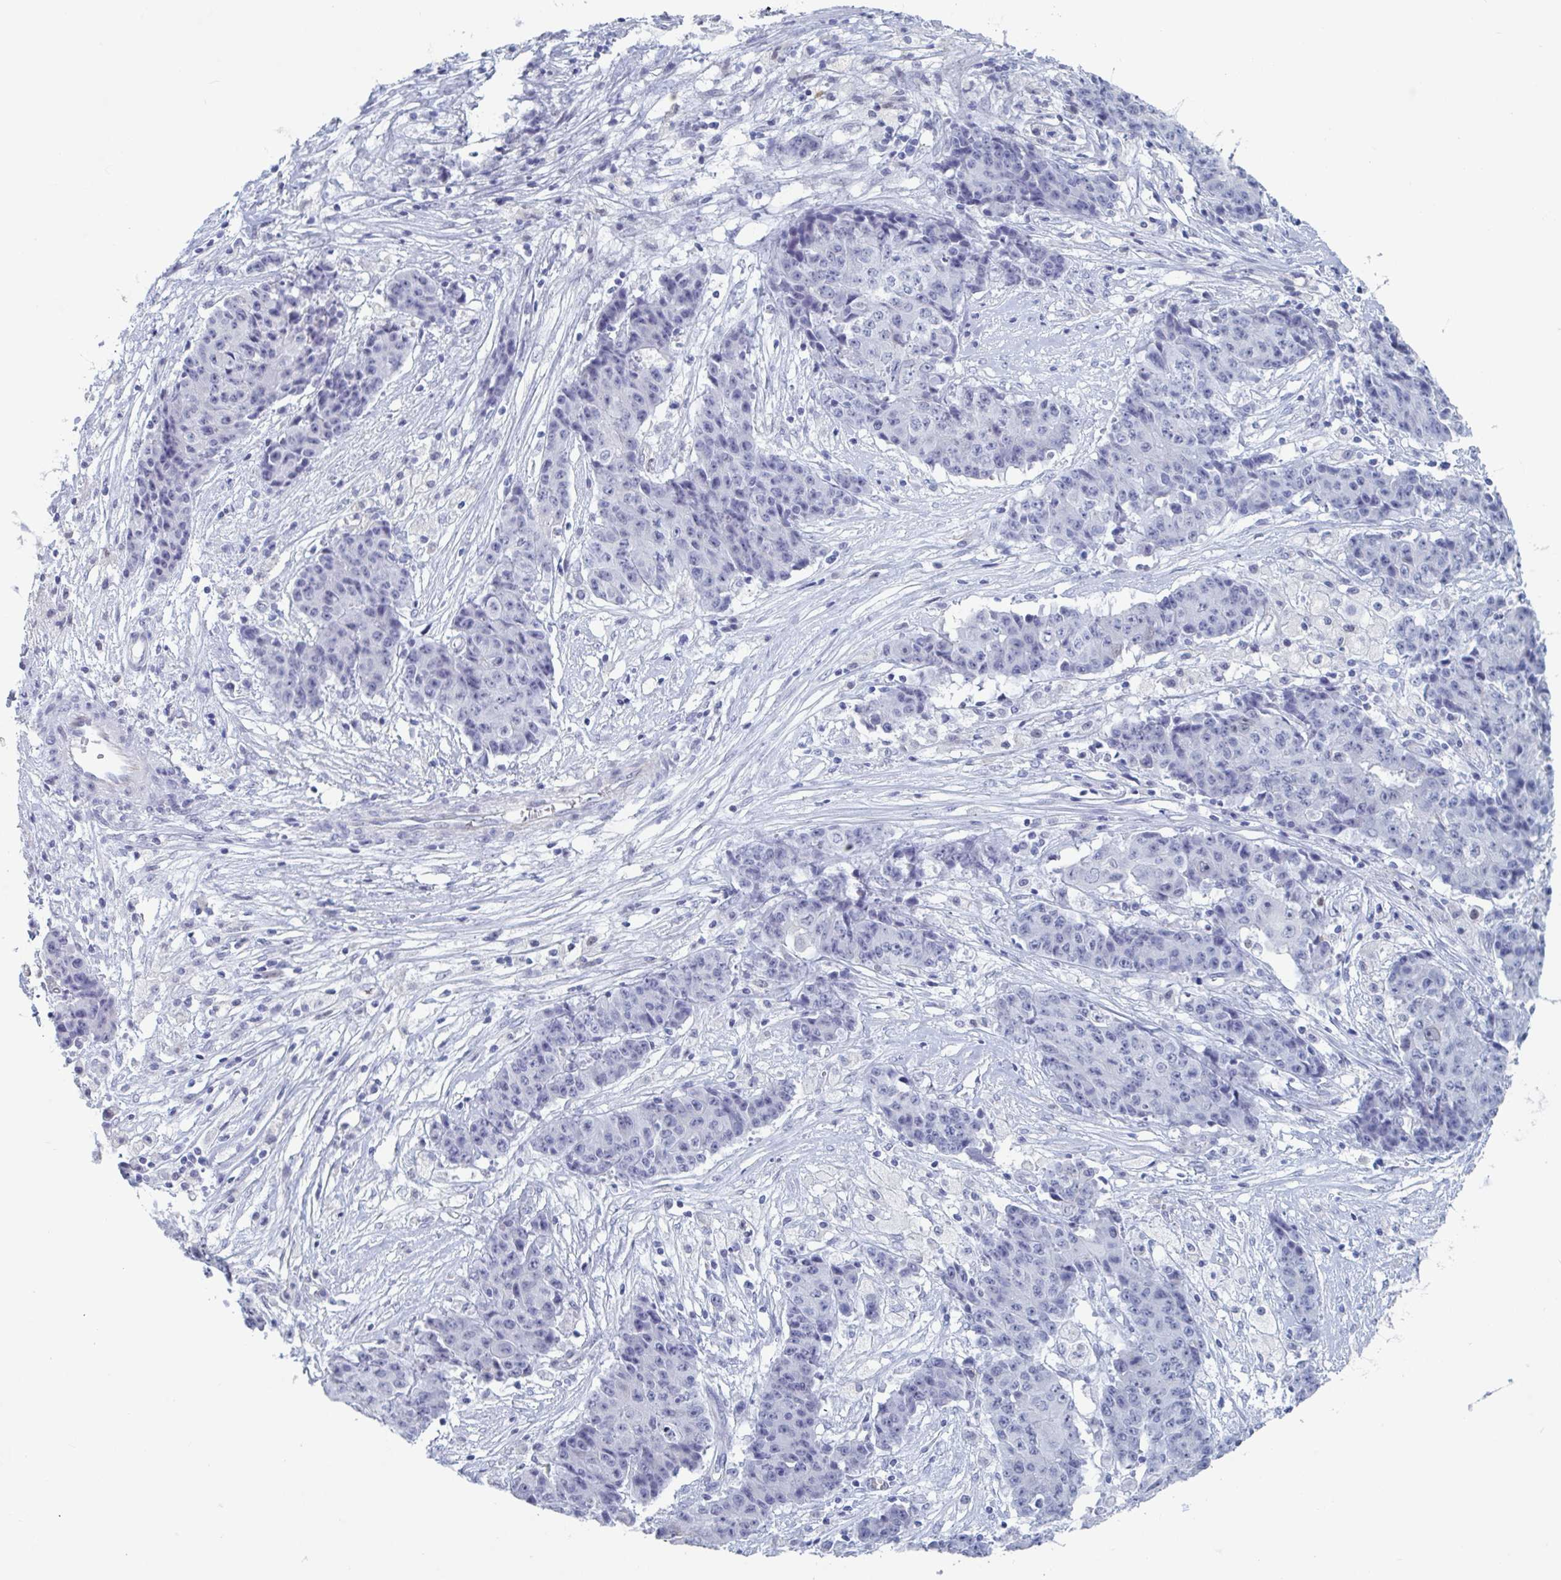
{"staining": {"intensity": "negative", "quantity": "none", "location": "none"}, "tissue": "ovarian cancer", "cell_type": "Tumor cells", "image_type": "cancer", "snomed": [{"axis": "morphology", "description": "Carcinoma, endometroid"}, {"axis": "topography", "description": "Ovary"}], "caption": "High power microscopy image of an immunohistochemistry image of ovarian endometroid carcinoma, revealing no significant positivity in tumor cells.", "gene": "FOXA1", "patient": {"sex": "female", "age": 42}}